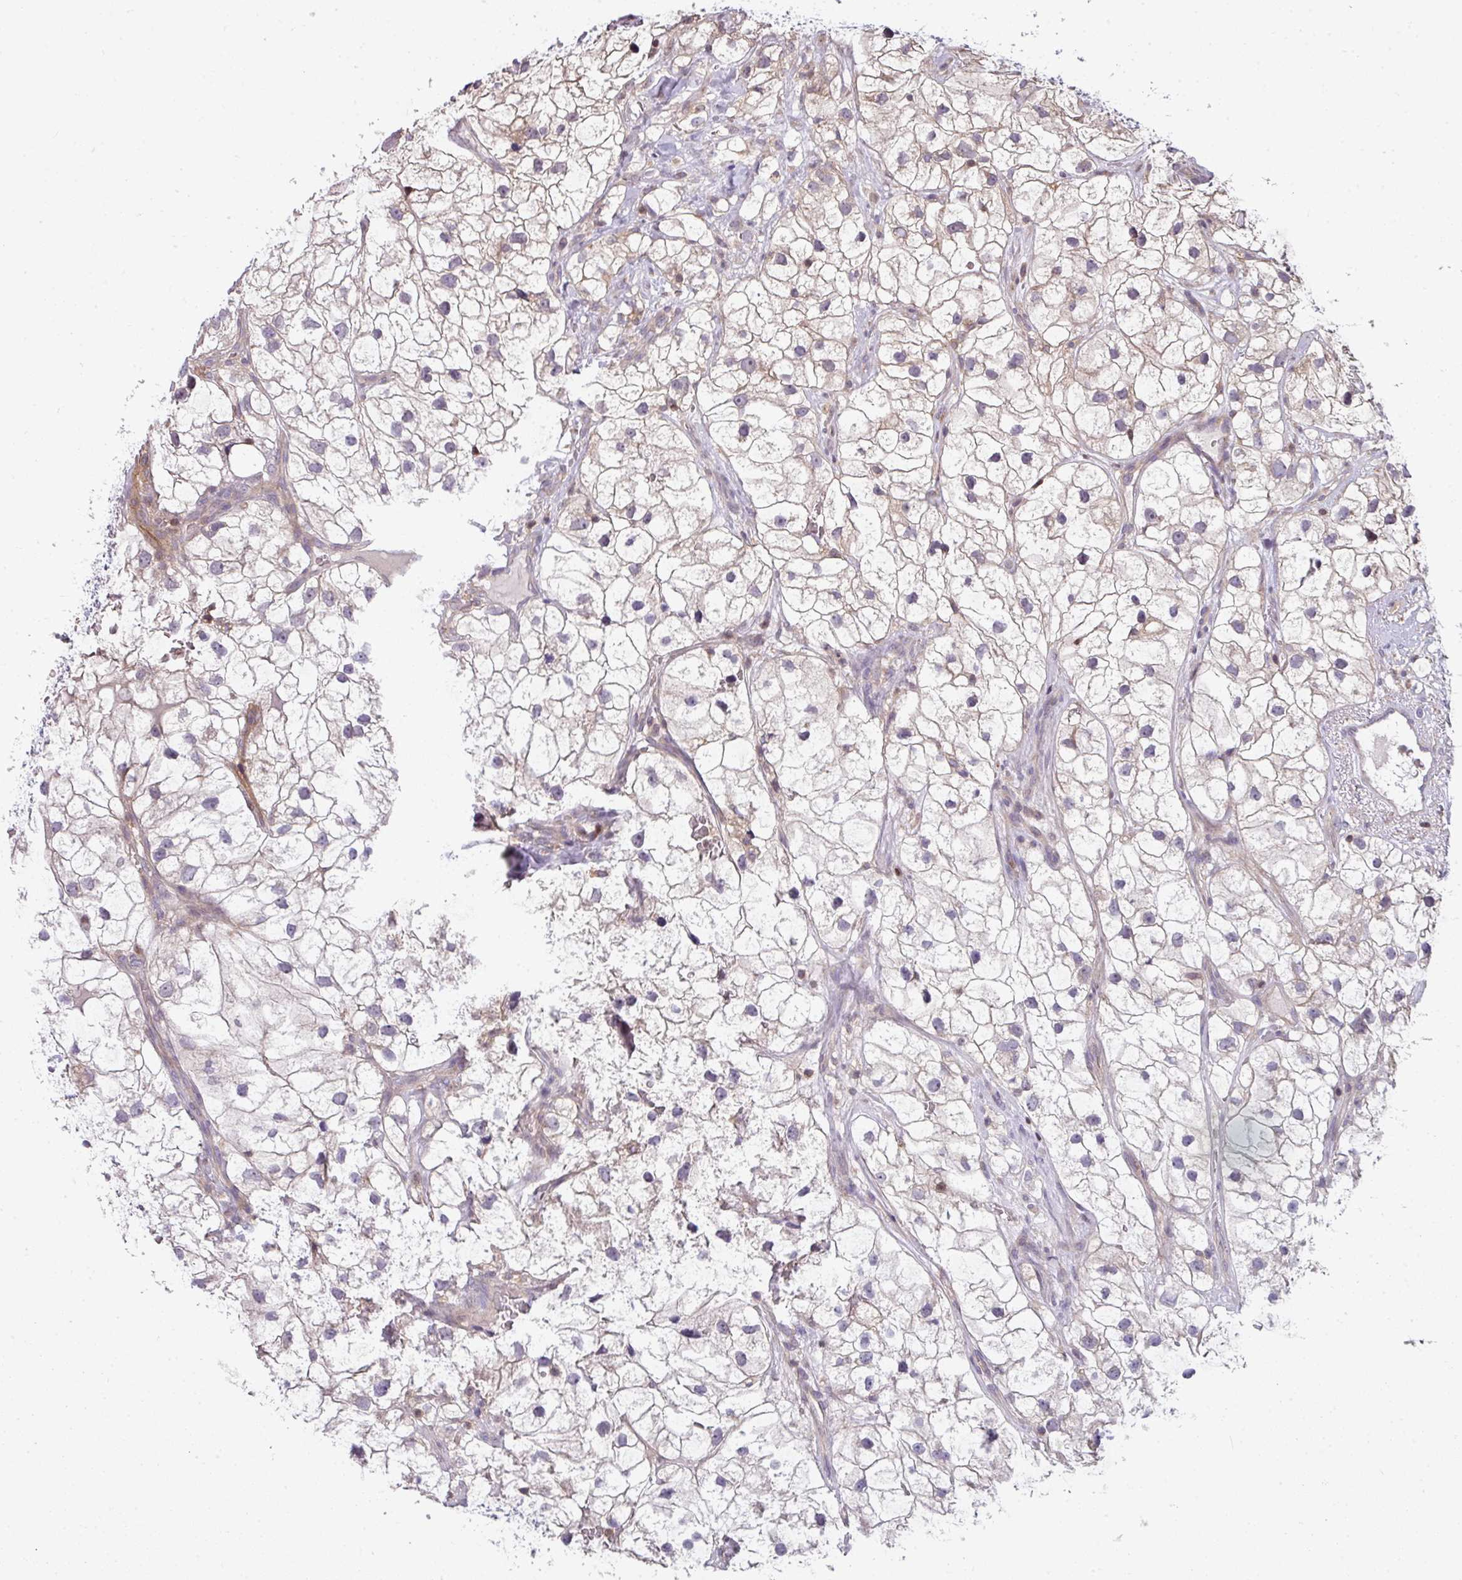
{"staining": {"intensity": "negative", "quantity": "none", "location": "none"}, "tissue": "renal cancer", "cell_type": "Tumor cells", "image_type": "cancer", "snomed": [{"axis": "morphology", "description": "Adenocarcinoma, NOS"}, {"axis": "topography", "description": "Kidney"}], "caption": "The image reveals no staining of tumor cells in renal adenocarcinoma.", "gene": "STAT5A", "patient": {"sex": "male", "age": 59}}